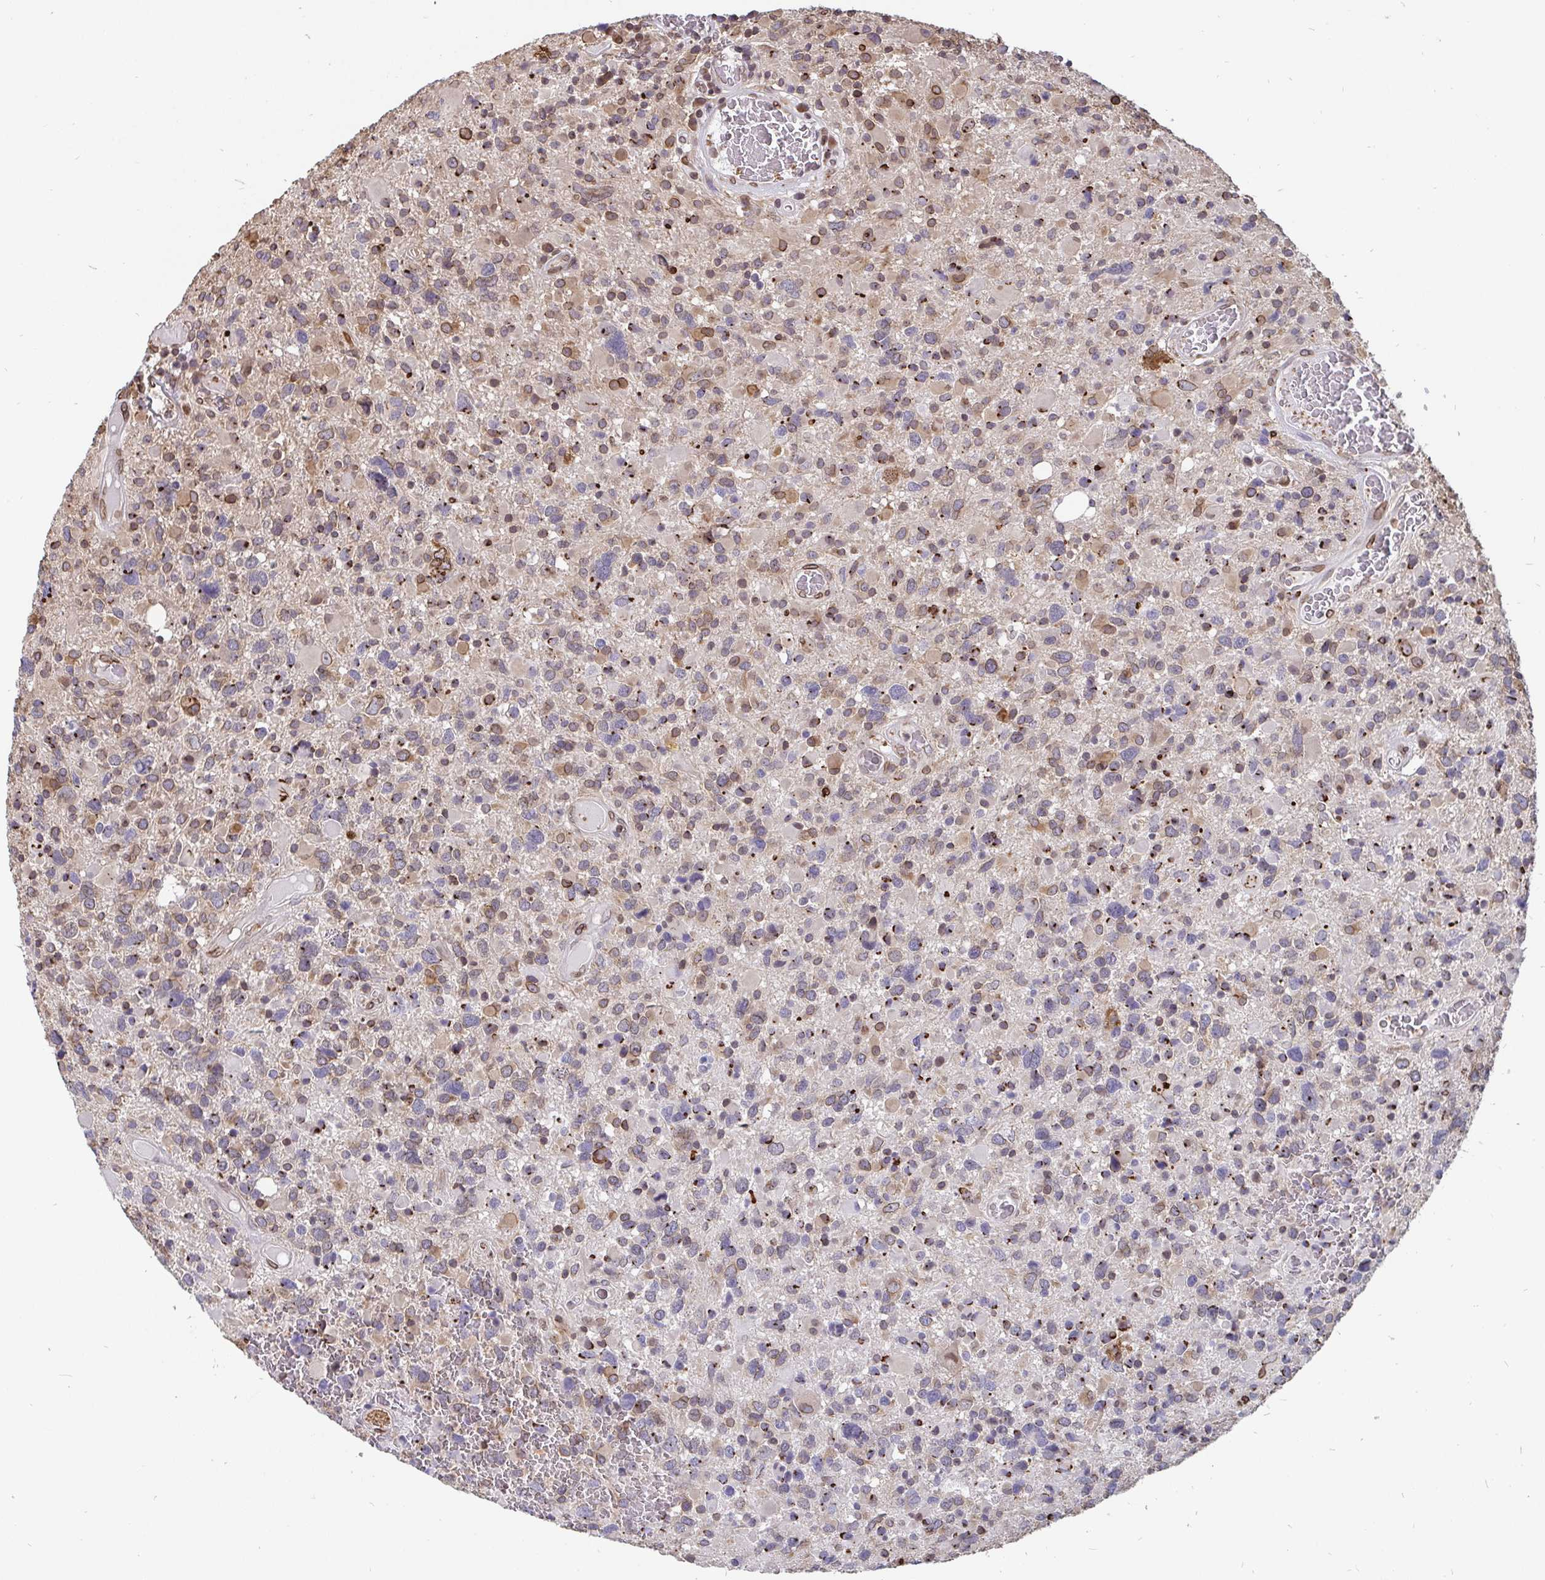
{"staining": {"intensity": "moderate", "quantity": "<25%", "location": "cytoplasmic/membranous,nuclear"}, "tissue": "glioma", "cell_type": "Tumor cells", "image_type": "cancer", "snomed": [{"axis": "morphology", "description": "Glioma, malignant, High grade"}, {"axis": "topography", "description": "Brain"}], "caption": "This photomicrograph shows glioma stained with immunohistochemistry (IHC) to label a protein in brown. The cytoplasmic/membranous and nuclear of tumor cells show moderate positivity for the protein. Nuclei are counter-stained blue.", "gene": "EMD", "patient": {"sex": "female", "age": 40}}